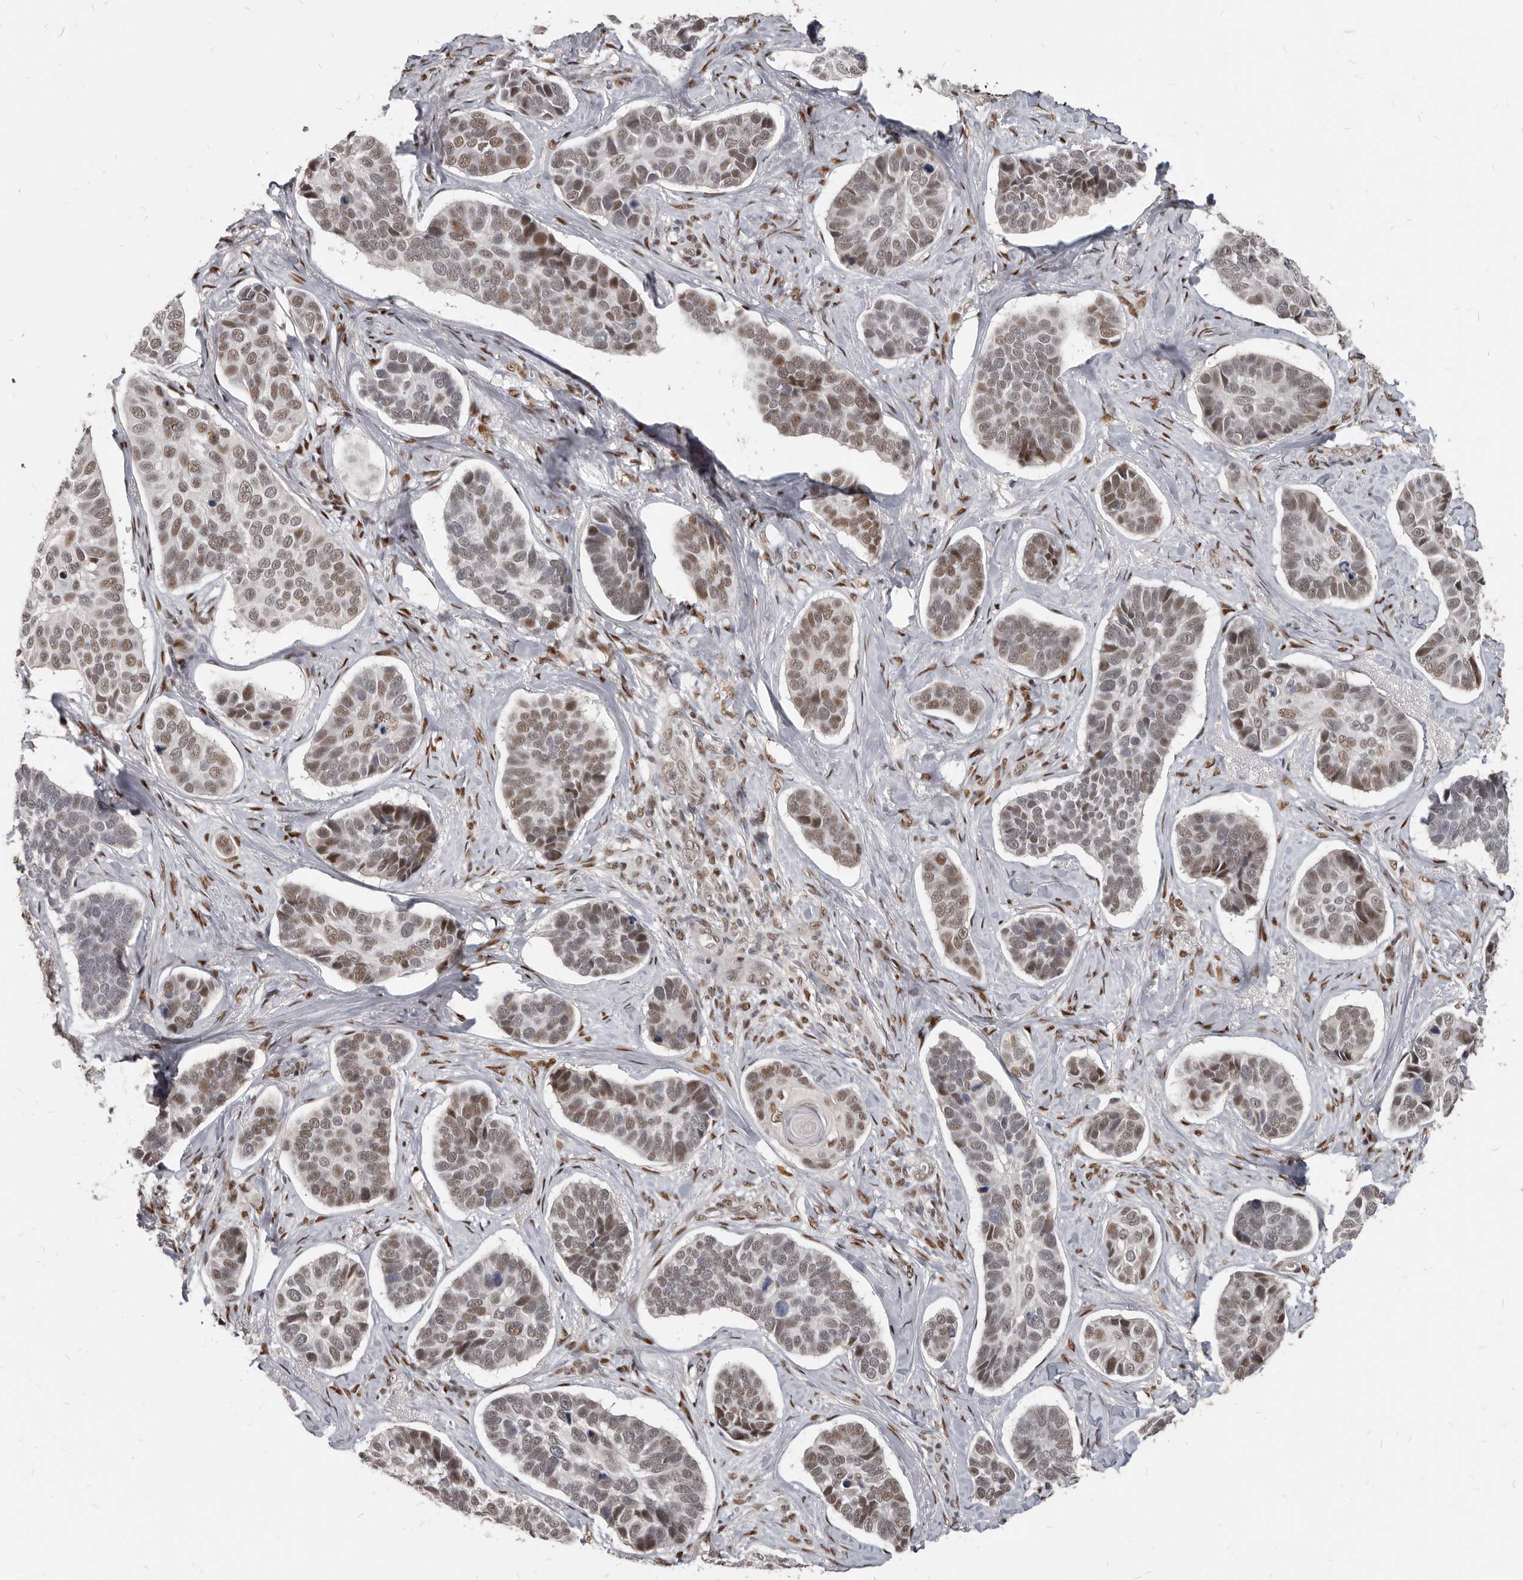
{"staining": {"intensity": "moderate", "quantity": "25%-75%", "location": "nuclear"}, "tissue": "skin cancer", "cell_type": "Tumor cells", "image_type": "cancer", "snomed": [{"axis": "morphology", "description": "Basal cell carcinoma"}, {"axis": "topography", "description": "Skin"}], "caption": "This is a photomicrograph of immunohistochemistry staining of basal cell carcinoma (skin), which shows moderate staining in the nuclear of tumor cells.", "gene": "ATF5", "patient": {"sex": "male", "age": 62}}